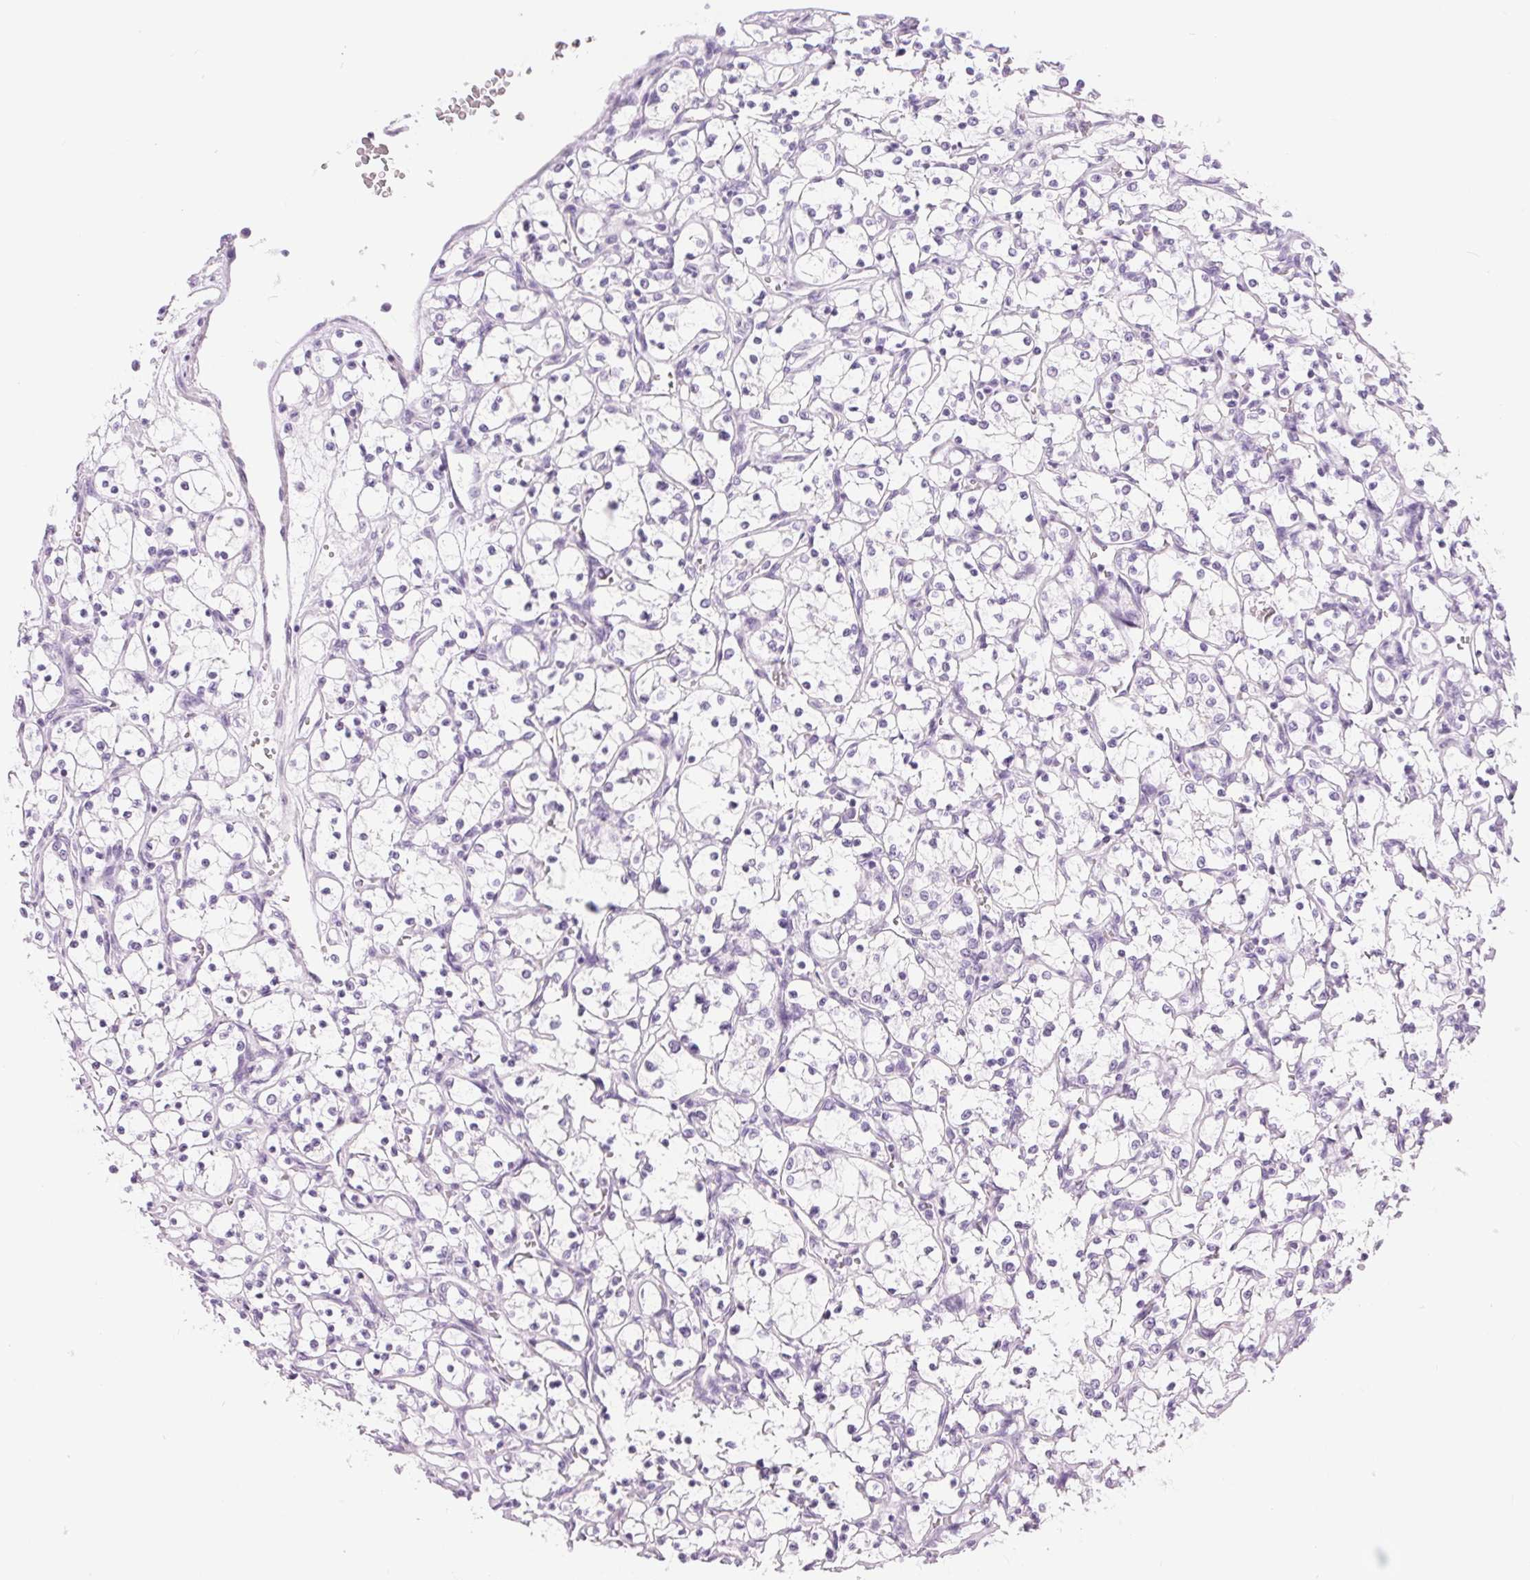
{"staining": {"intensity": "negative", "quantity": "none", "location": "none"}, "tissue": "renal cancer", "cell_type": "Tumor cells", "image_type": "cancer", "snomed": [{"axis": "morphology", "description": "Adenocarcinoma, NOS"}, {"axis": "topography", "description": "Kidney"}], "caption": "High power microscopy micrograph of an IHC micrograph of renal adenocarcinoma, revealing no significant expression in tumor cells.", "gene": "XDH", "patient": {"sex": "female", "age": 69}}